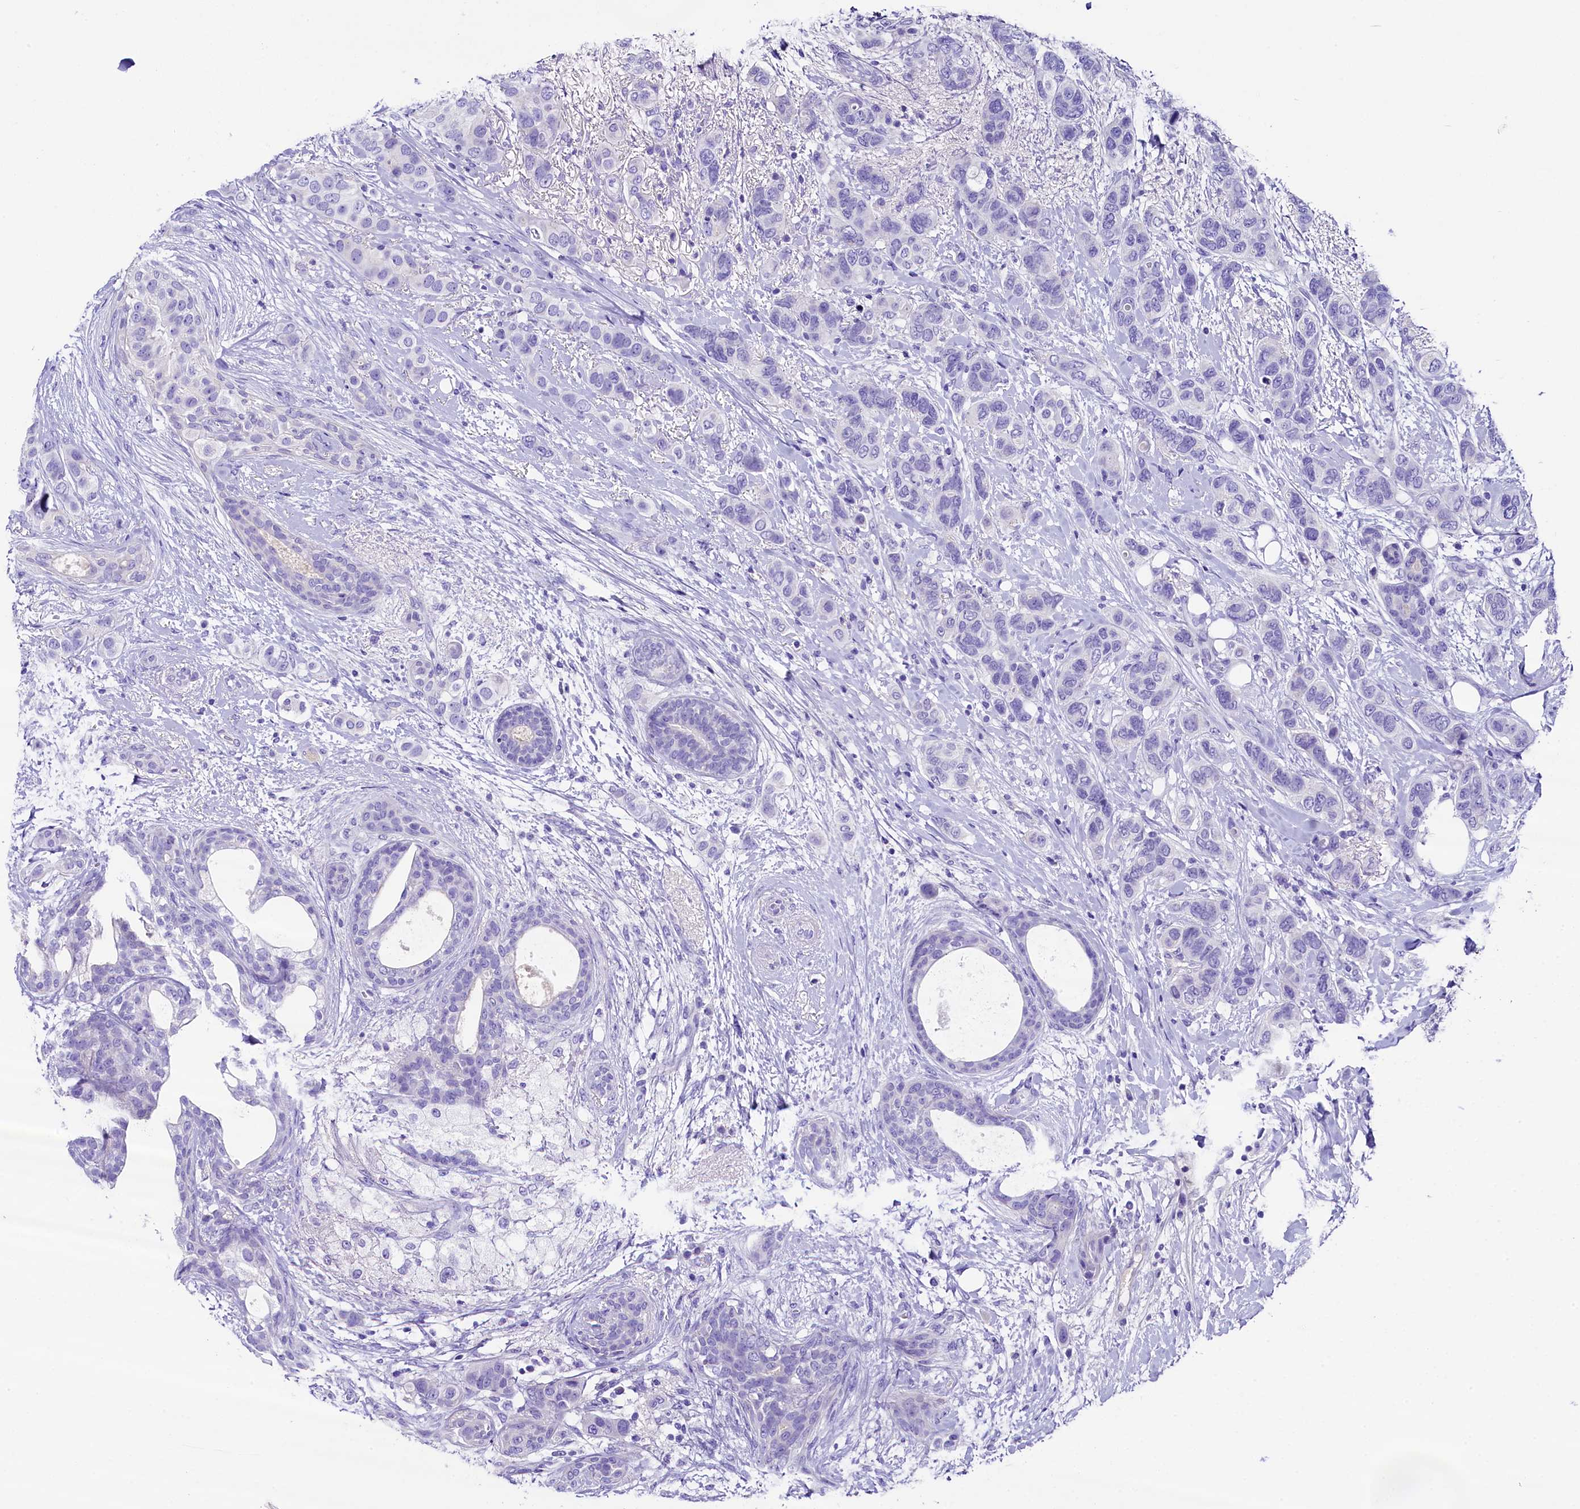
{"staining": {"intensity": "negative", "quantity": "none", "location": "none"}, "tissue": "breast cancer", "cell_type": "Tumor cells", "image_type": "cancer", "snomed": [{"axis": "morphology", "description": "Lobular carcinoma"}, {"axis": "topography", "description": "Breast"}], "caption": "Immunohistochemistry (IHC) micrograph of neoplastic tissue: breast cancer (lobular carcinoma) stained with DAB (3,3'-diaminobenzidine) demonstrates no significant protein expression in tumor cells.", "gene": "SKIDA1", "patient": {"sex": "female", "age": 51}}